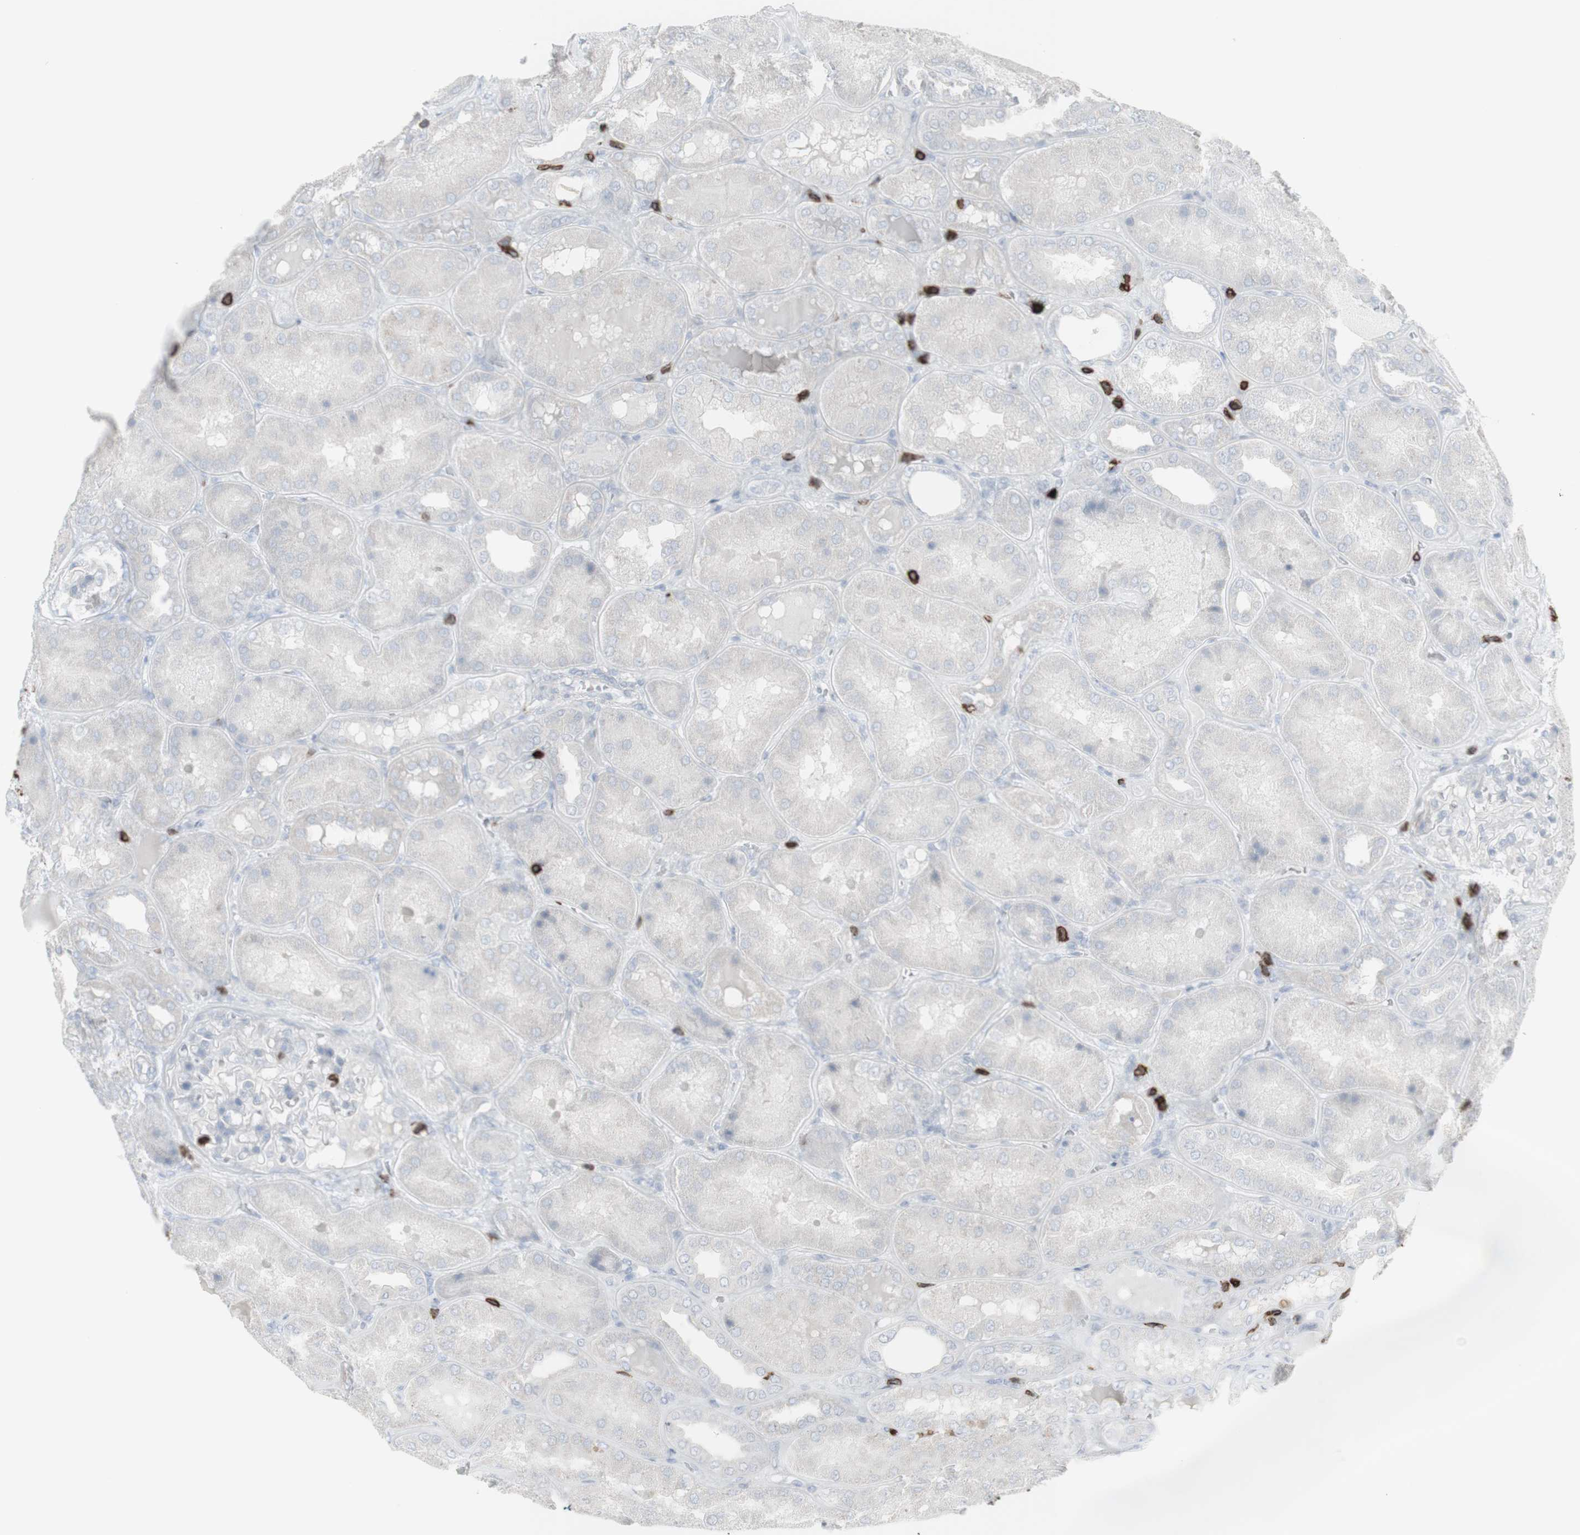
{"staining": {"intensity": "negative", "quantity": "none", "location": "none"}, "tissue": "kidney", "cell_type": "Cells in glomeruli", "image_type": "normal", "snomed": [{"axis": "morphology", "description": "Normal tissue, NOS"}, {"axis": "topography", "description": "Kidney"}], "caption": "This photomicrograph is of normal kidney stained with IHC to label a protein in brown with the nuclei are counter-stained blue. There is no positivity in cells in glomeruli.", "gene": "CD247", "patient": {"sex": "female", "age": 56}}